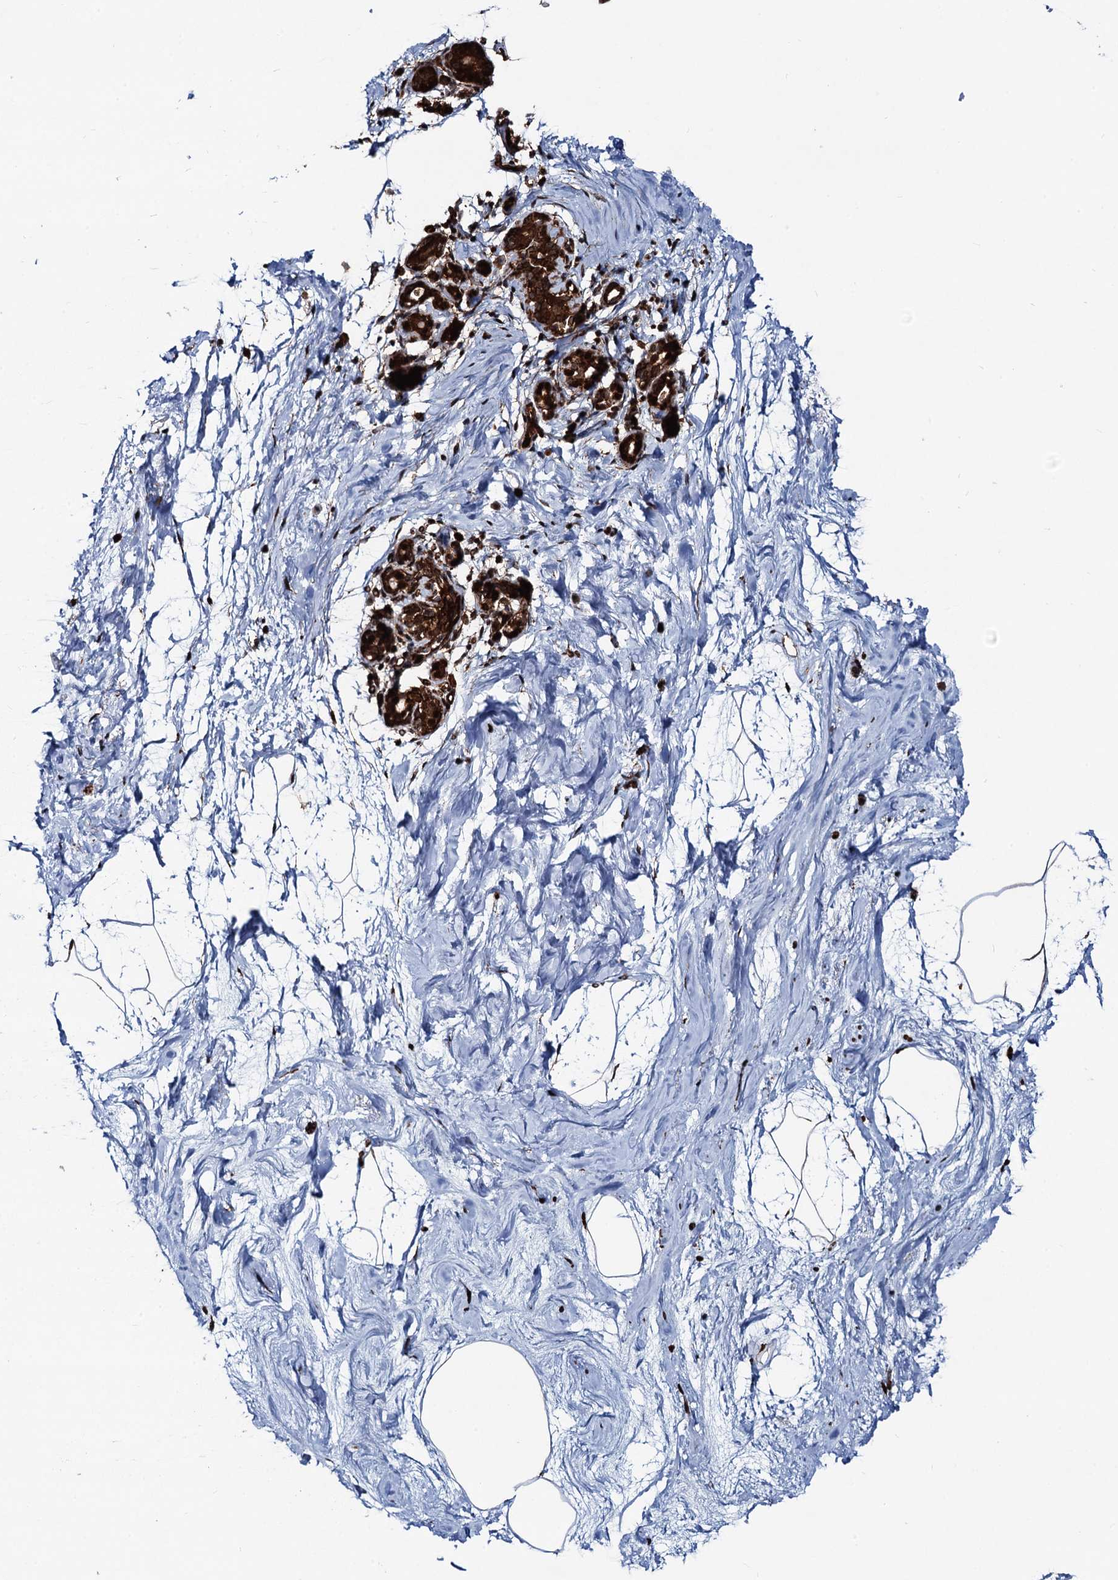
{"staining": {"intensity": "moderate", "quantity": "25%-75%", "location": "nuclear"}, "tissue": "breast", "cell_type": "Adipocytes", "image_type": "normal", "snomed": [{"axis": "morphology", "description": "Normal tissue, NOS"}, {"axis": "topography", "description": "Breast"}], "caption": "IHC of unremarkable human breast shows medium levels of moderate nuclear expression in about 25%-75% of adipocytes. (DAB IHC with brightfield microscopy, high magnification).", "gene": "SNRNP25", "patient": {"sex": "female", "age": 62}}